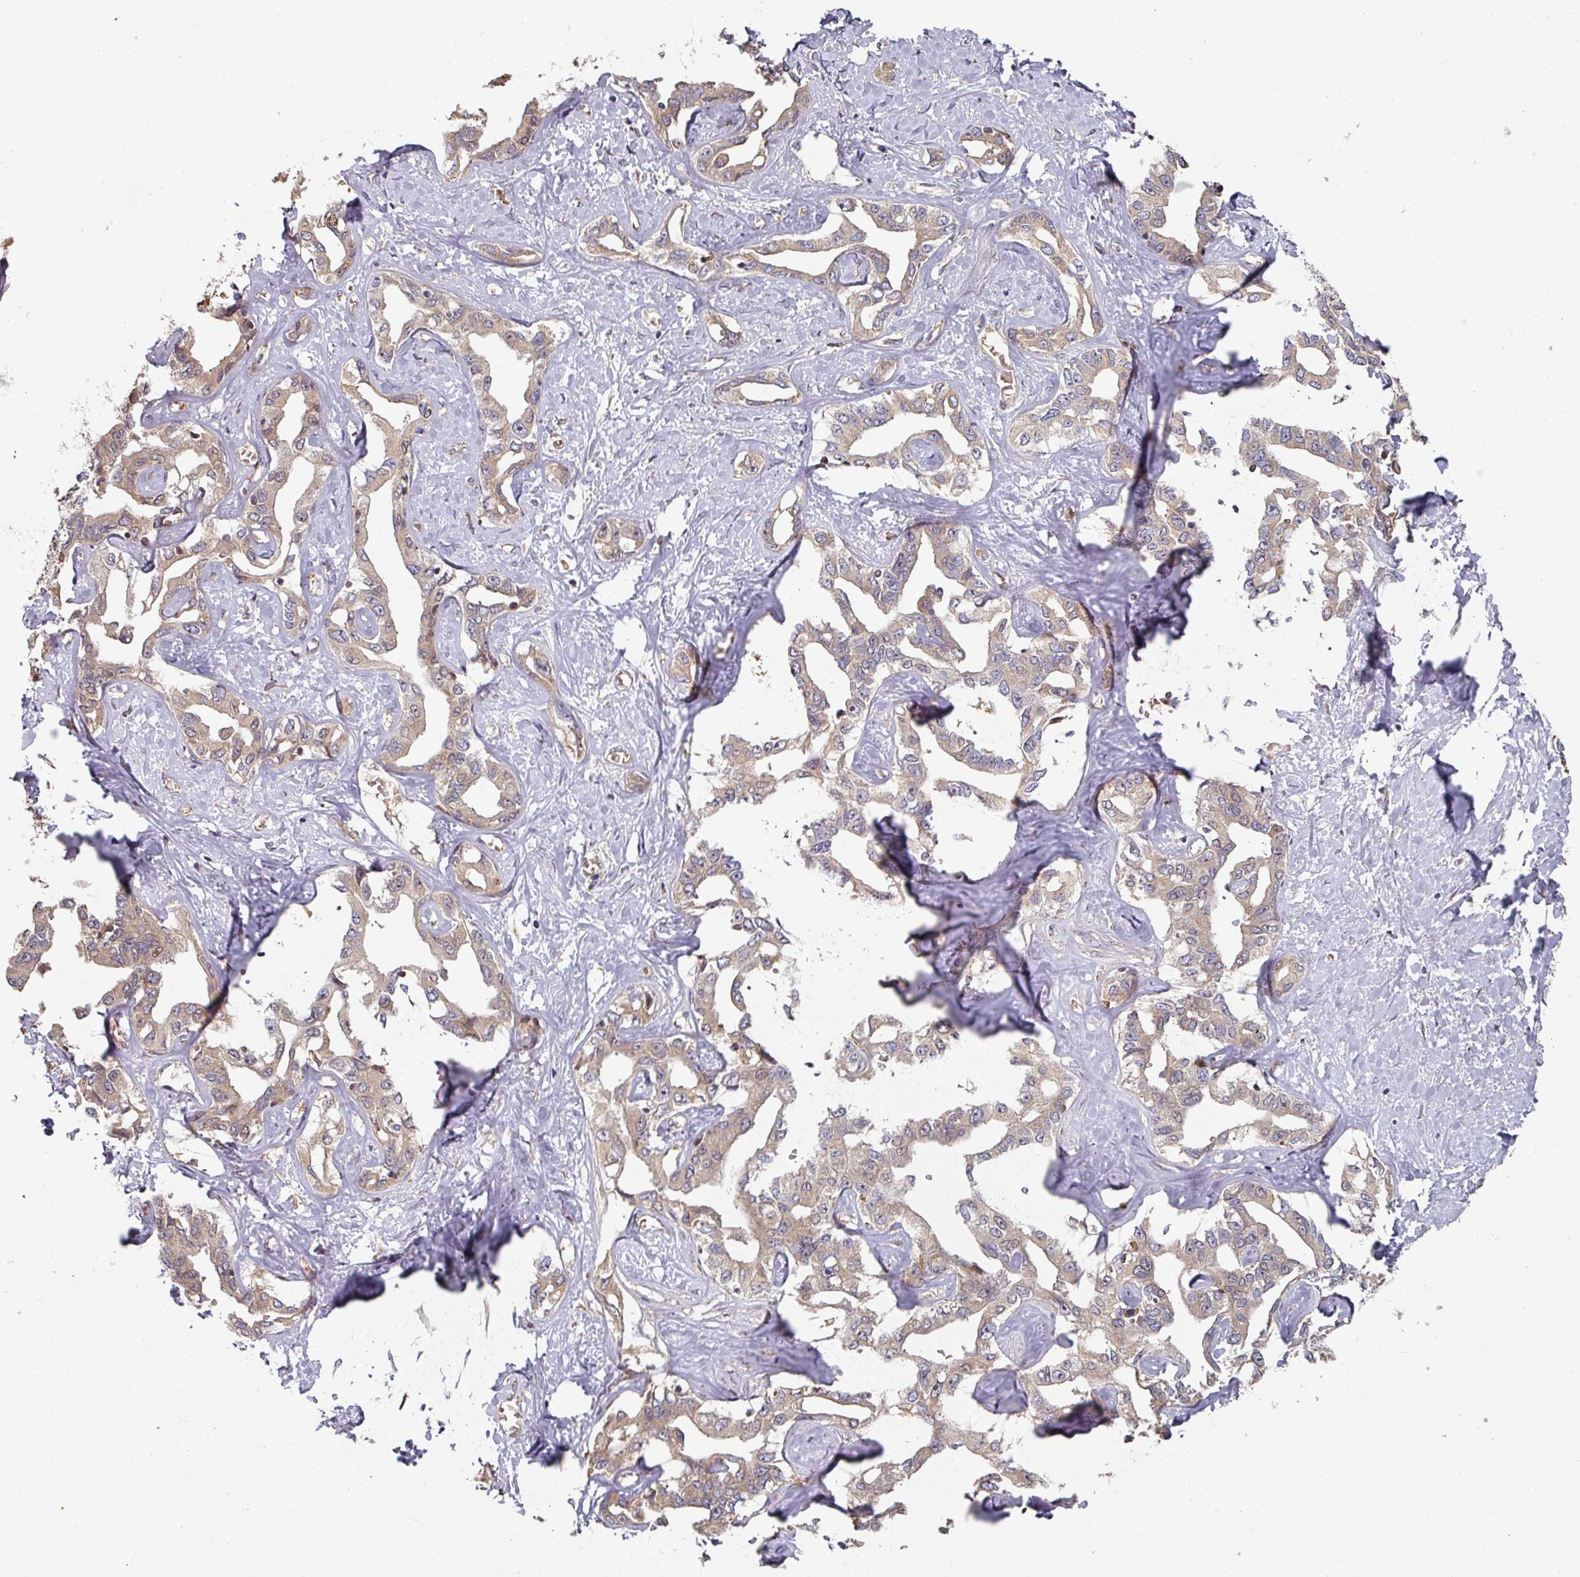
{"staining": {"intensity": "weak", "quantity": ">75%", "location": "cytoplasmic/membranous"}, "tissue": "liver cancer", "cell_type": "Tumor cells", "image_type": "cancer", "snomed": [{"axis": "morphology", "description": "Cholangiocarcinoma"}, {"axis": "topography", "description": "Liver"}], "caption": "Immunohistochemical staining of human liver cancer reveals low levels of weak cytoplasmic/membranous positivity in about >75% of tumor cells.", "gene": "EDEM2", "patient": {"sex": "male", "age": 59}}